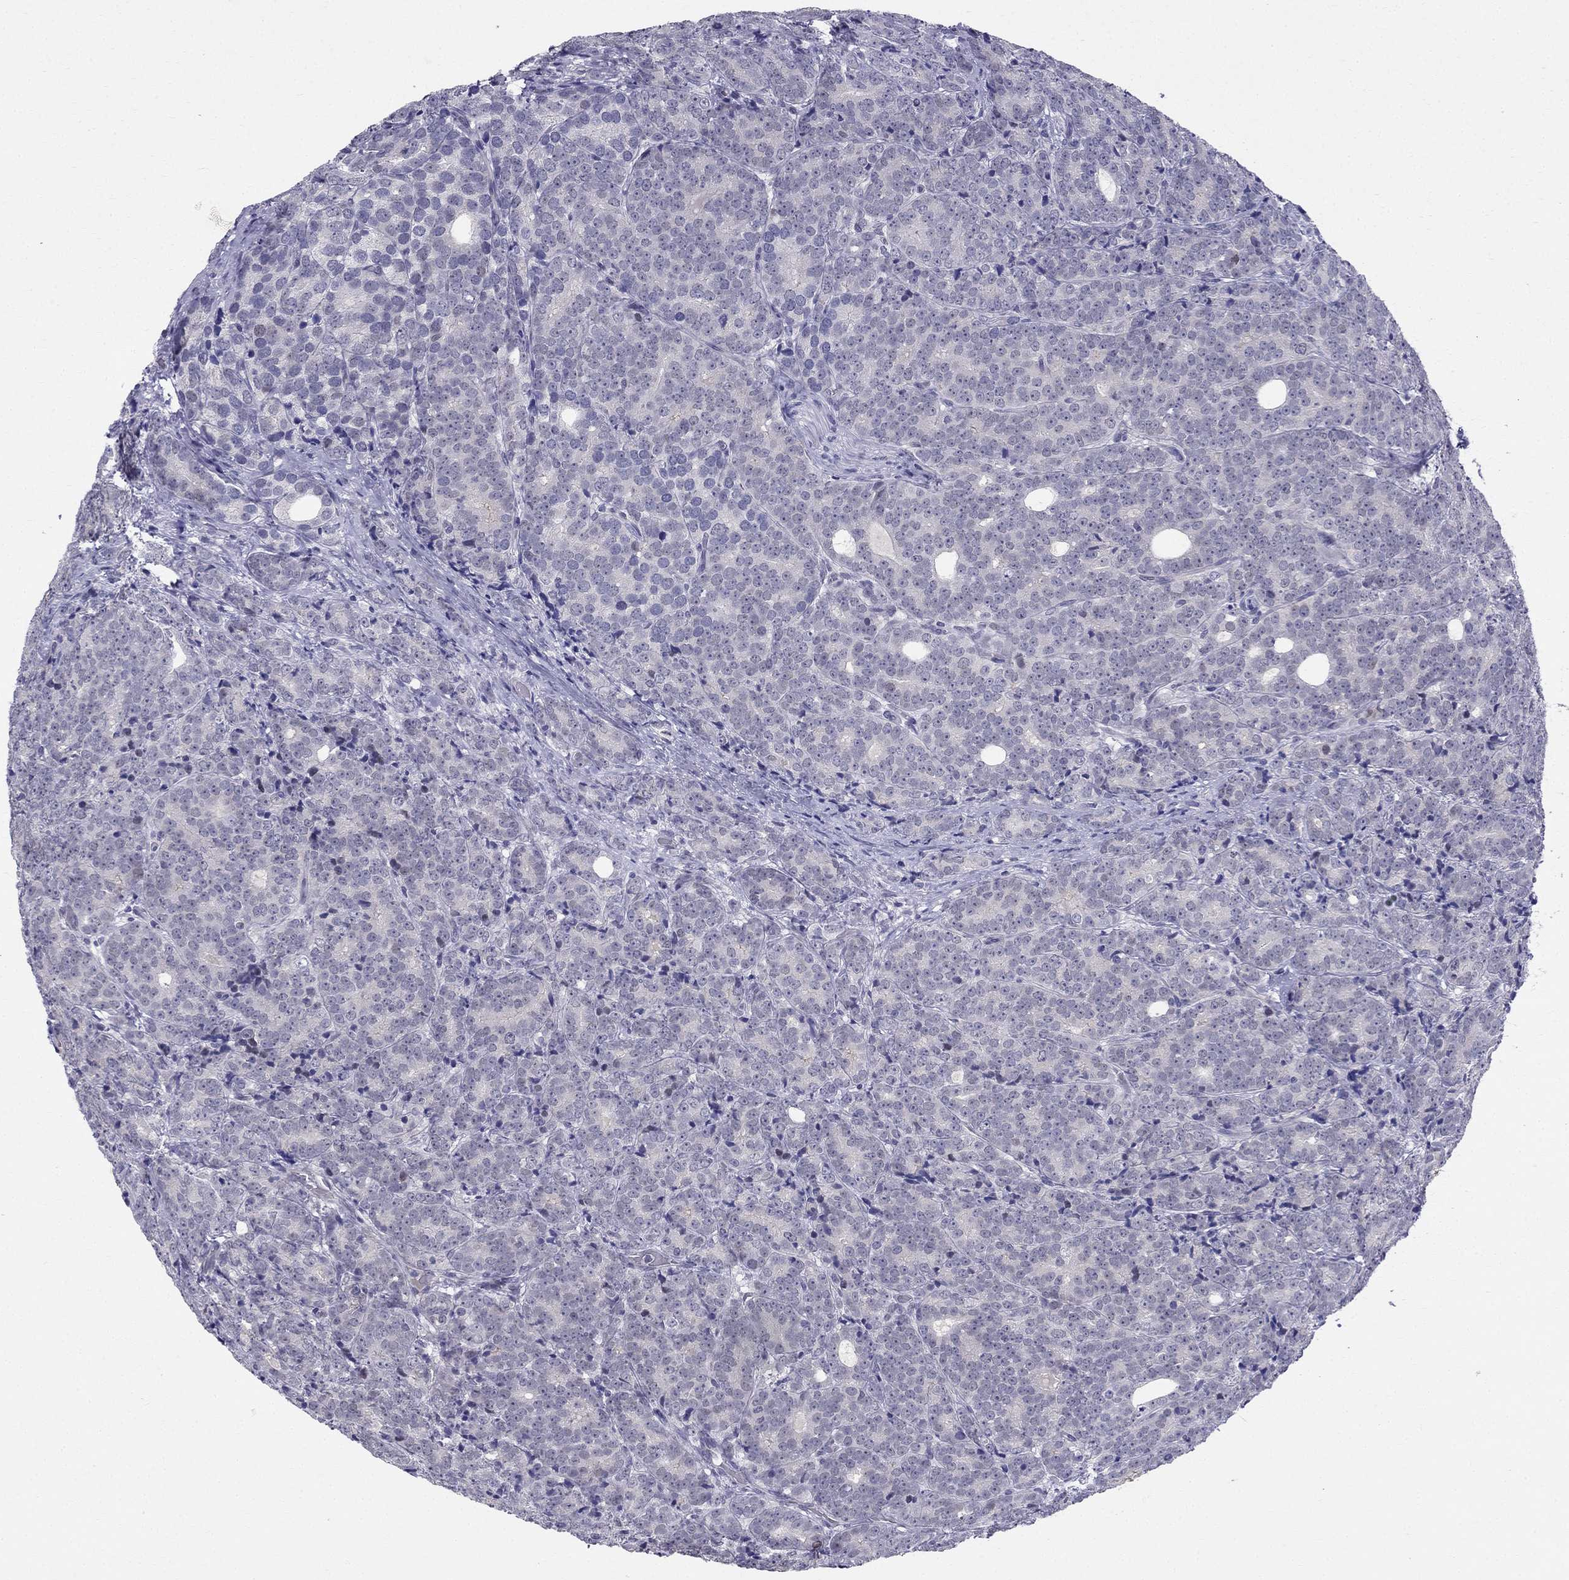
{"staining": {"intensity": "negative", "quantity": "none", "location": "none"}, "tissue": "prostate cancer", "cell_type": "Tumor cells", "image_type": "cancer", "snomed": [{"axis": "morphology", "description": "Adenocarcinoma, NOS"}, {"axis": "topography", "description": "Prostate"}], "caption": "The photomicrograph shows no staining of tumor cells in prostate cancer.", "gene": "BAG5", "patient": {"sex": "male", "age": 71}}